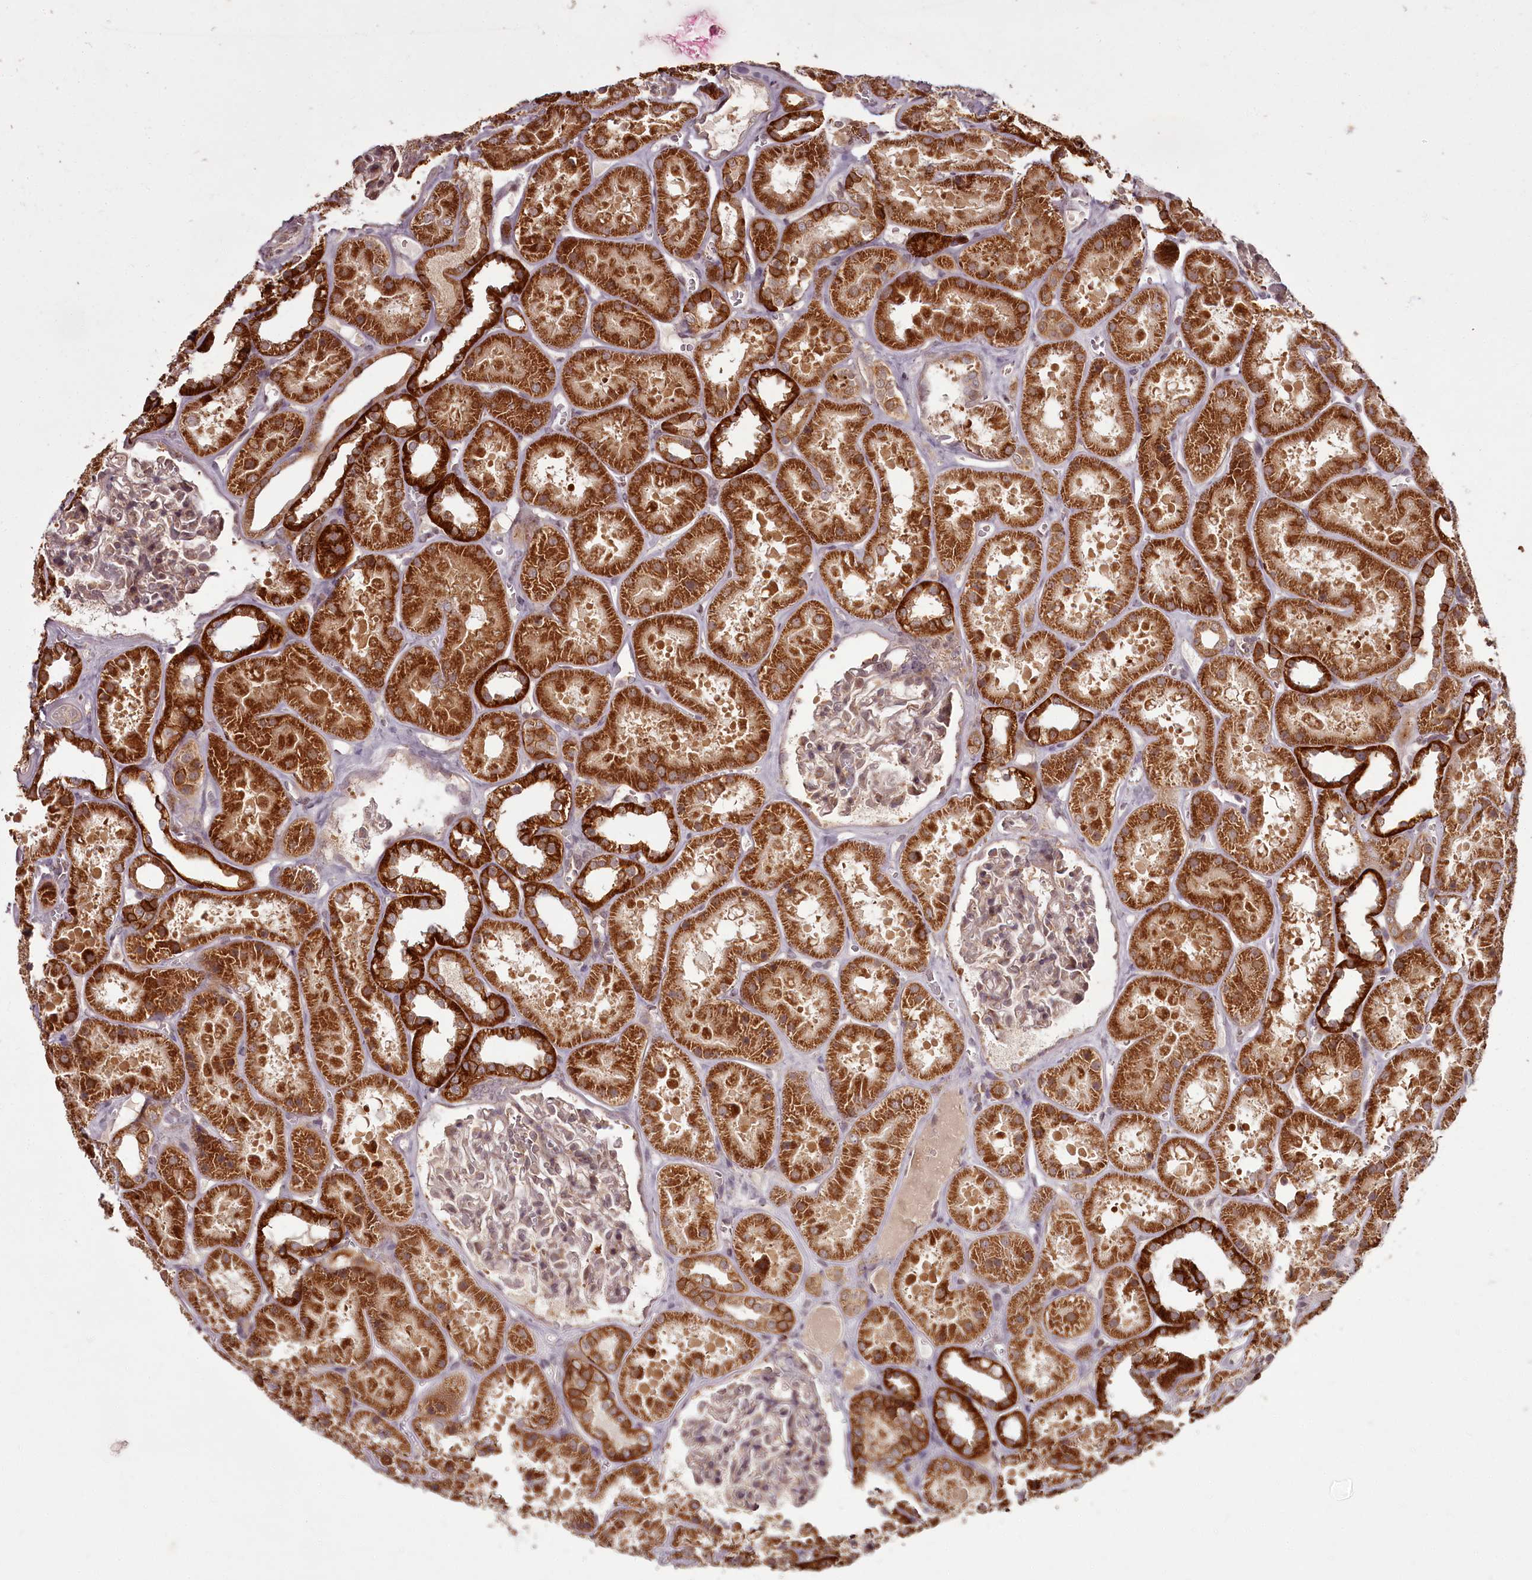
{"staining": {"intensity": "weak", "quantity": ">75%", "location": "cytoplasmic/membranous"}, "tissue": "kidney", "cell_type": "Cells in glomeruli", "image_type": "normal", "snomed": [{"axis": "morphology", "description": "Normal tissue, NOS"}, {"axis": "topography", "description": "Kidney"}], "caption": "Protein staining by immunohistochemistry (IHC) shows weak cytoplasmic/membranous positivity in about >75% of cells in glomeruli in unremarkable kidney. (Stains: DAB in brown, nuclei in blue, Microscopy: brightfield microscopy at high magnification).", "gene": "PCBP2", "patient": {"sex": "female", "age": 41}}